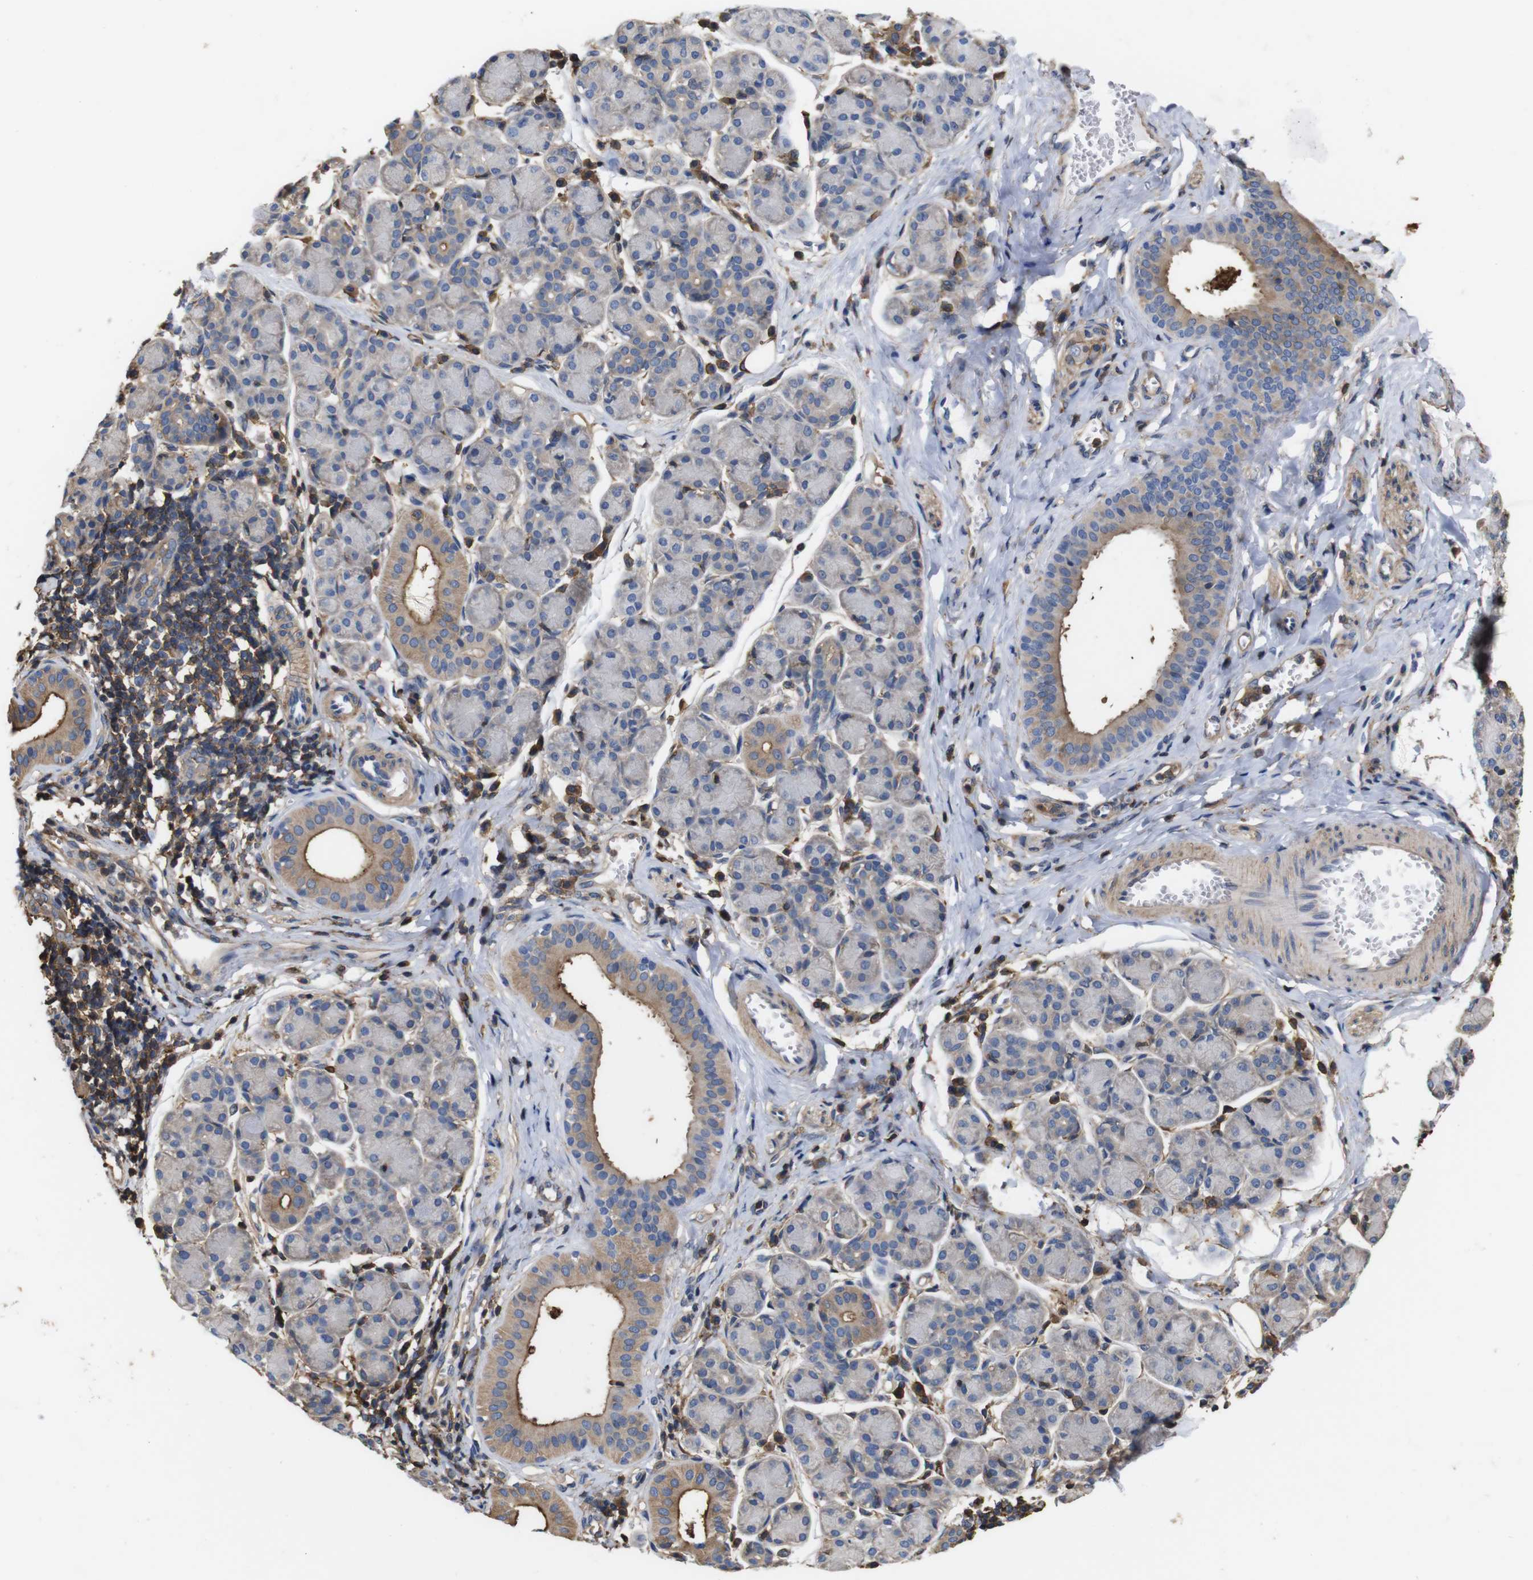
{"staining": {"intensity": "weak", "quantity": "25%-75%", "location": "cytoplasmic/membranous"}, "tissue": "salivary gland", "cell_type": "Glandular cells", "image_type": "normal", "snomed": [{"axis": "morphology", "description": "Normal tissue, NOS"}, {"axis": "morphology", "description": "Inflammation, NOS"}, {"axis": "topography", "description": "Lymph node"}, {"axis": "topography", "description": "Salivary gland"}], "caption": "IHC (DAB (3,3'-diaminobenzidine)) staining of benign human salivary gland reveals weak cytoplasmic/membranous protein positivity in approximately 25%-75% of glandular cells.", "gene": "PI4KA", "patient": {"sex": "male", "age": 3}}